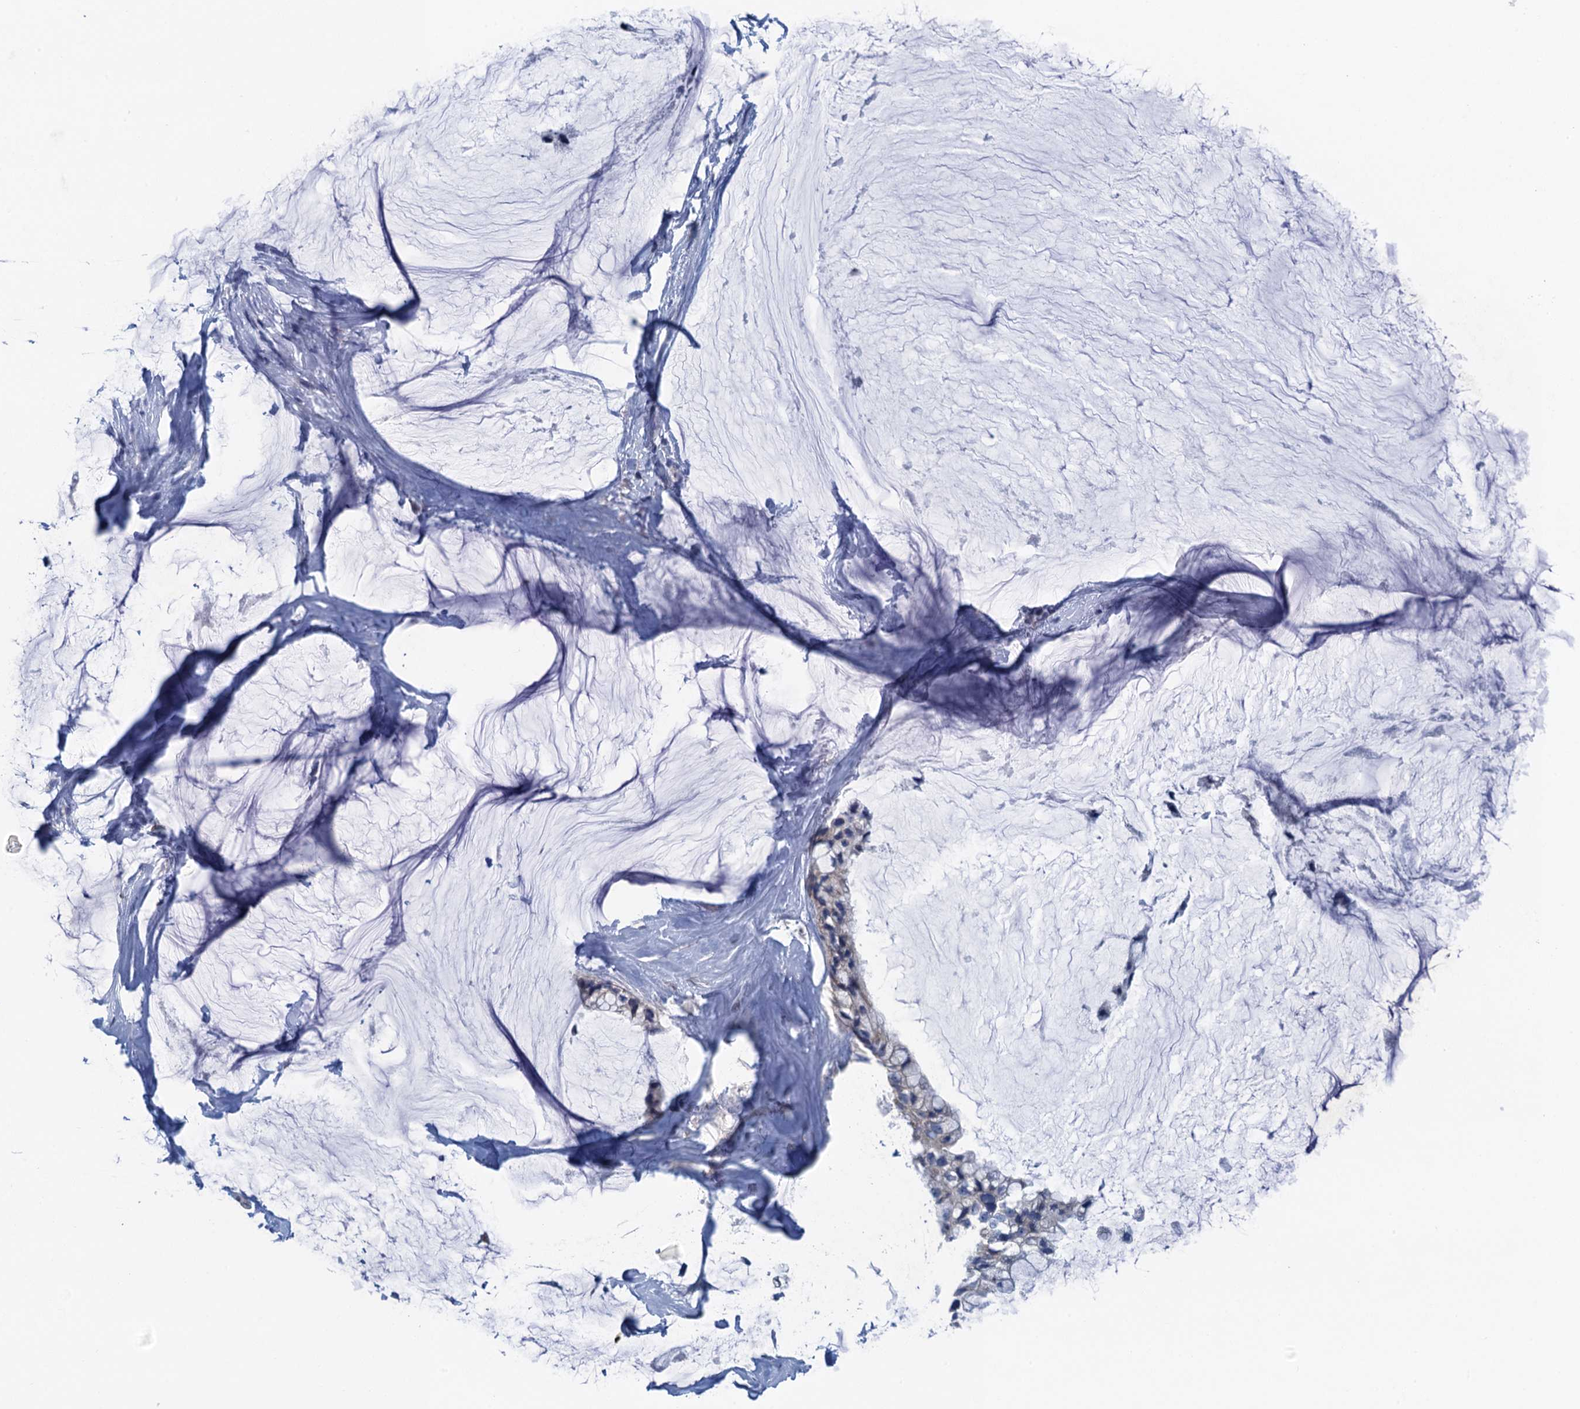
{"staining": {"intensity": "negative", "quantity": "none", "location": "none"}, "tissue": "ovarian cancer", "cell_type": "Tumor cells", "image_type": "cancer", "snomed": [{"axis": "morphology", "description": "Cystadenocarcinoma, mucinous, NOS"}, {"axis": "topography", "description": "Ovary"}], "caption": "Immunohistochemistry of ovarian mucinous cystadenocarcinoma reveals no expression in tumor cells.", "gene": "CTU2", "patient": {"sex": "female", "age": 39}}